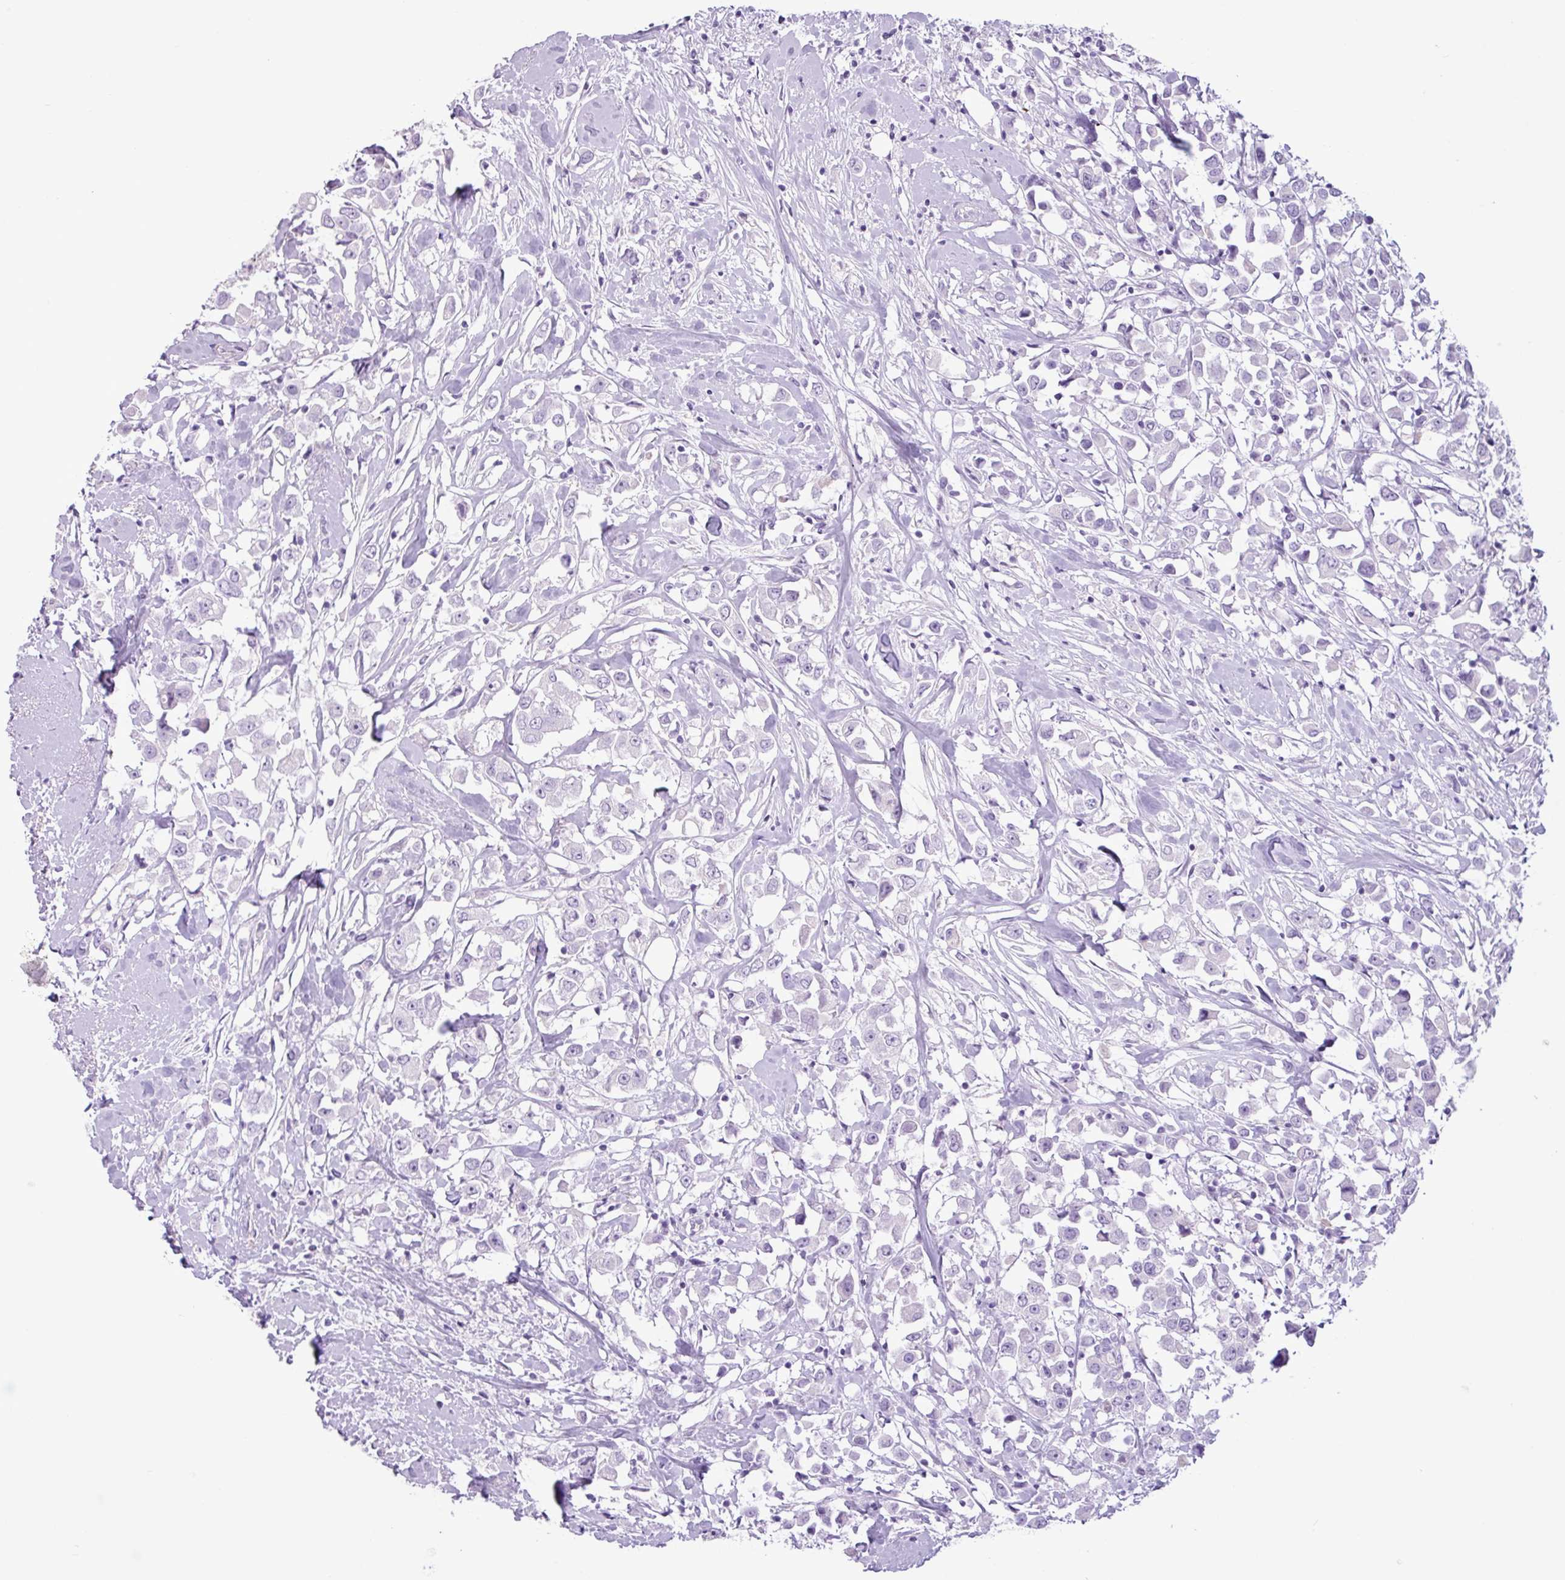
{"staining": {"intensity": "negative", "quantity": "none", "location": "none"}, "tissue": "breast cancer", "cell_type": "Tumor cells", "image_type": "cancer", "snomed": [{"axis": "morphology", "description": "Duct carcinoma"}, {"axis": "topography", "description": "Breast"}], "caption": "High power microscopy histopathology image of an immunohistochemistry micrograph of breast intraductal carcinoma, revealing no significant staining in tumor cells.", "gene": "TMEM178A", "patient": {"sex": "female", "age": 61}}